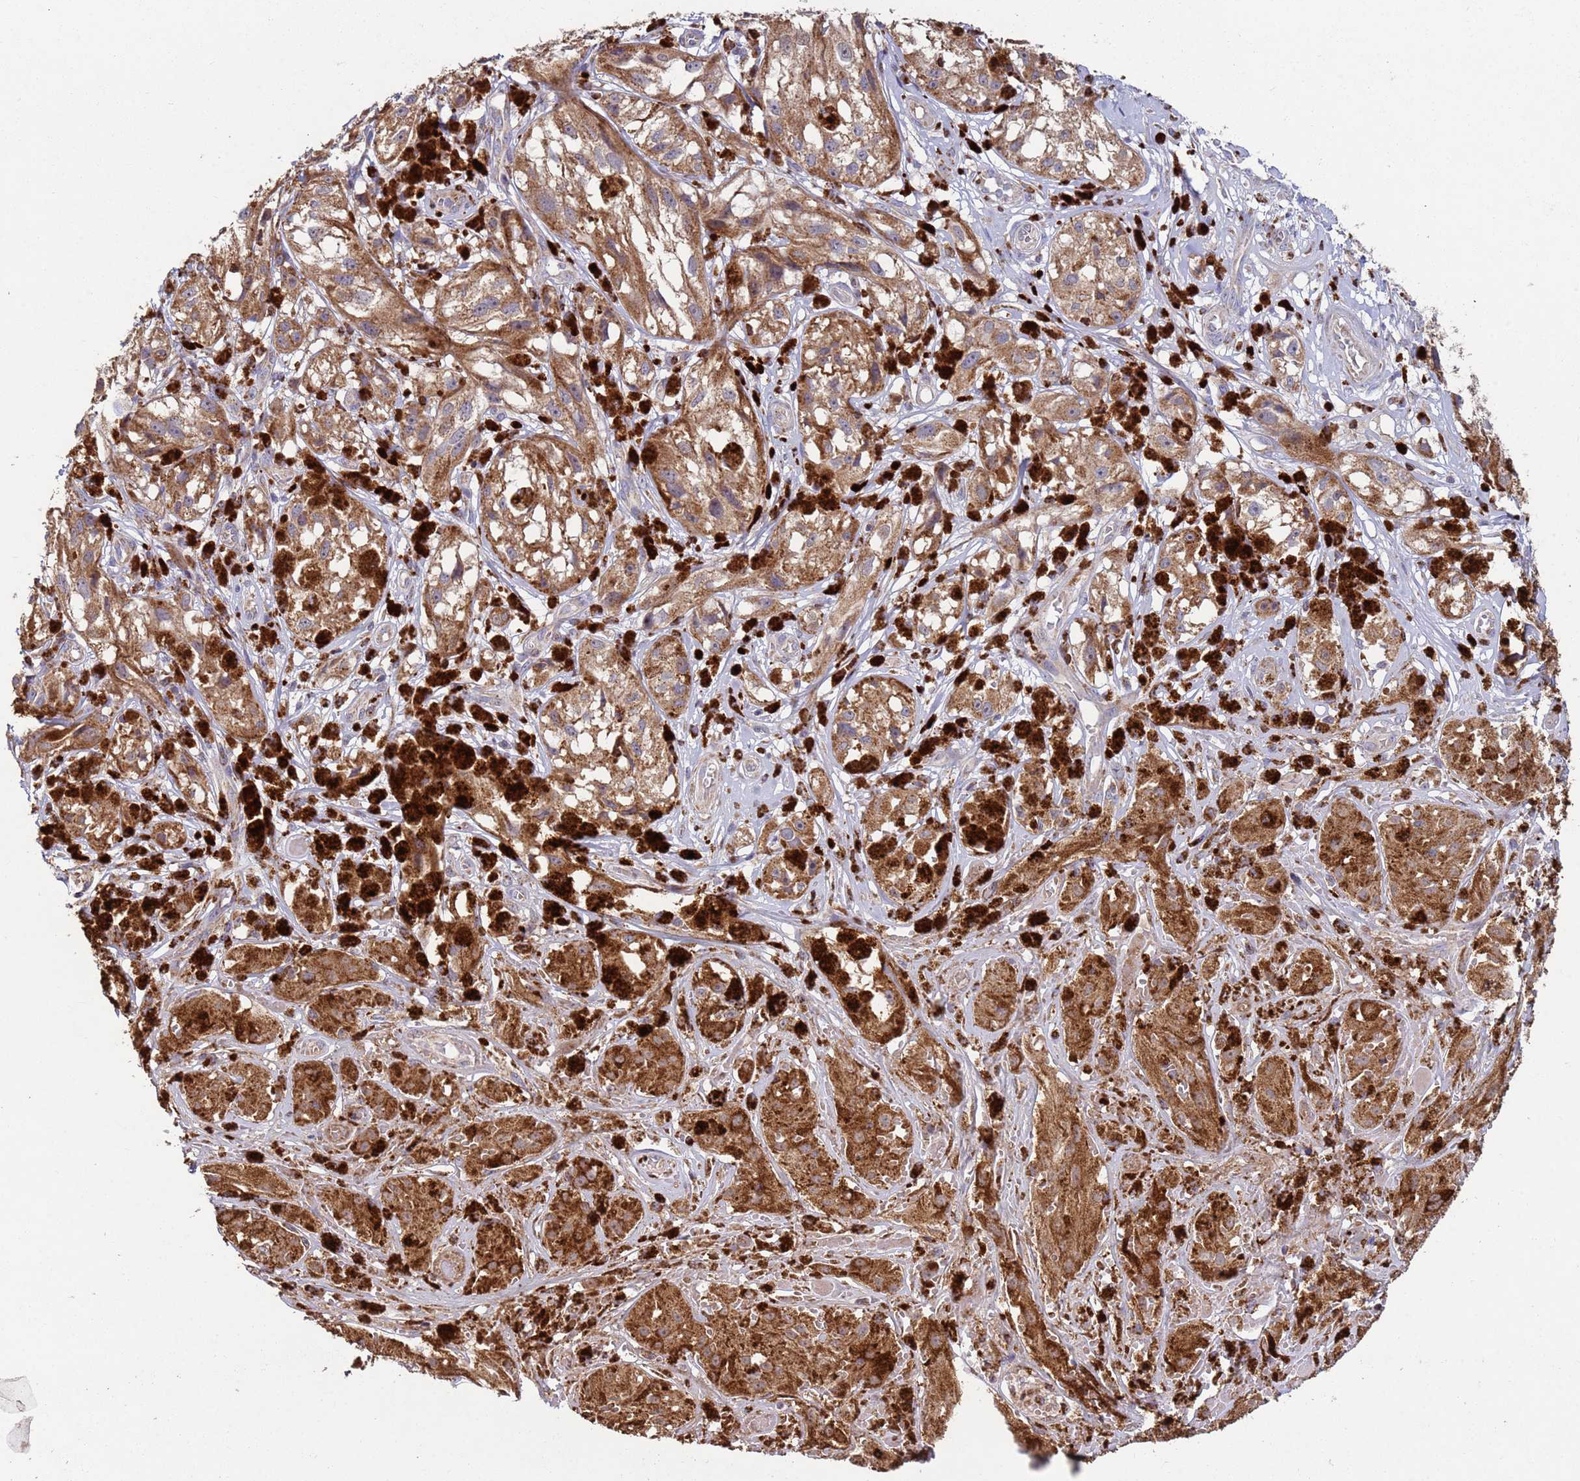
{"staining": {"intensity": "weak", "quantity": ">75%", "location": "cytoplasmic/membranous"}, "tissue": "melanoma", "cell_type": "Tumor cells", "image_type": "cancer", "snomed": [{"axis": "morphology", "description": "Malignant melanoma, NOS"}, {"axis": "topography", "description": "Skin"}], "caption": "Protein positivity by immunohistochemistry demonstrates weak cytoplasmic/membranous expression in approximately >75% of tumor cells in melanoma.", "gene": "FBXO33", "patient": {"sex": "male", "age": 88}}